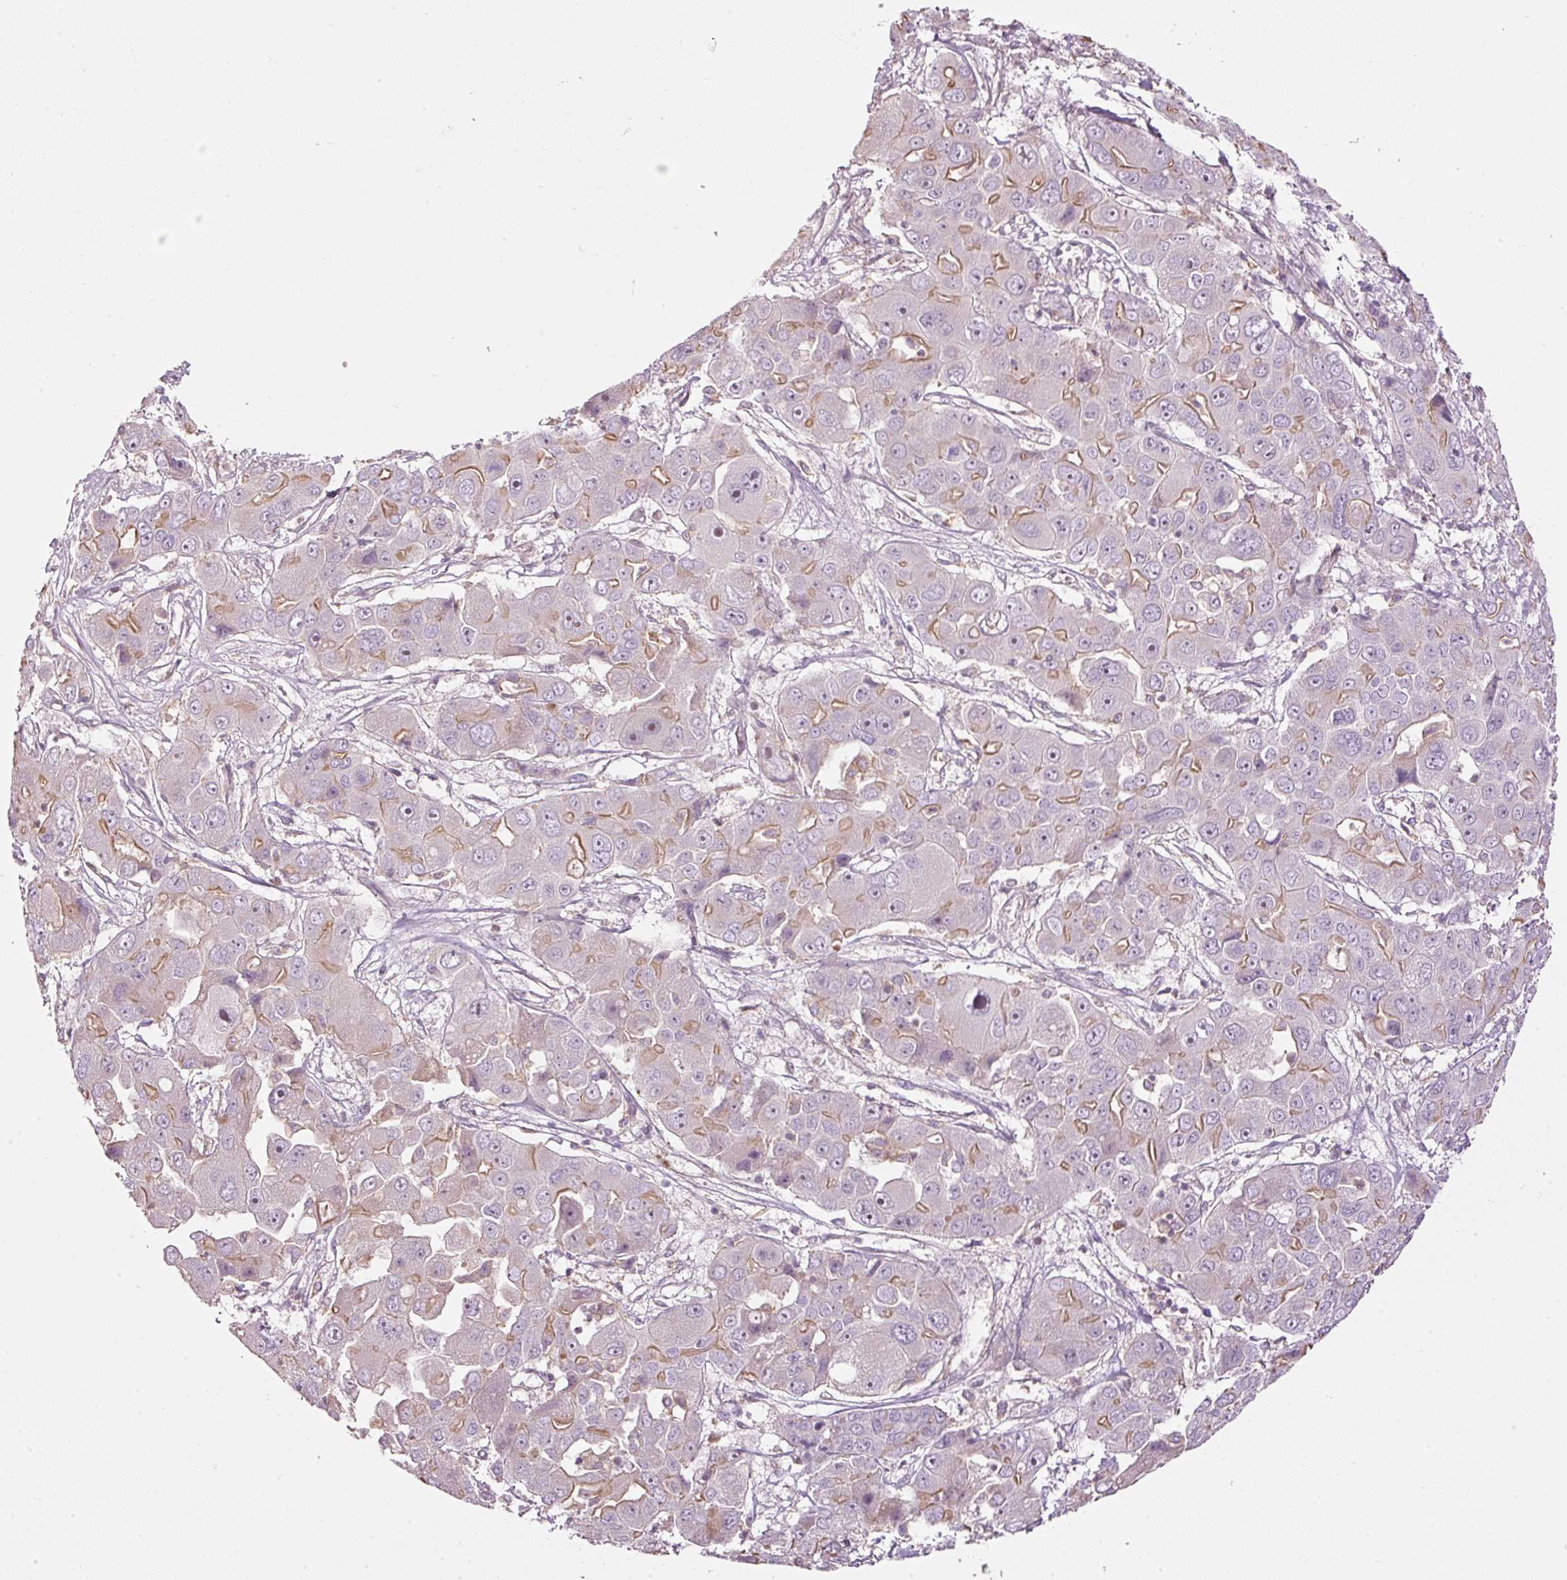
{"staining": {"intensity": "weak", "quantity": "25%-75%", "location": "cytoplasmic/membranous"}, "tissue": "liver cancer", "cell_type": "Tumor cells", "image_type": "cancer", "snomed": [{"axis": "morphology", "description": "Cholangiocarcinoma"}, {"axis": "topography", "description": "Liver"}], "caption": "Cholangiocarcinoma (liver) stained with a brown dye reveals weak cytoplasmic/membranous positive staining in about 25%-75% of tumor cells.", "gene": "SIPA1", "patient": {"sex": "male", "age": 67}}